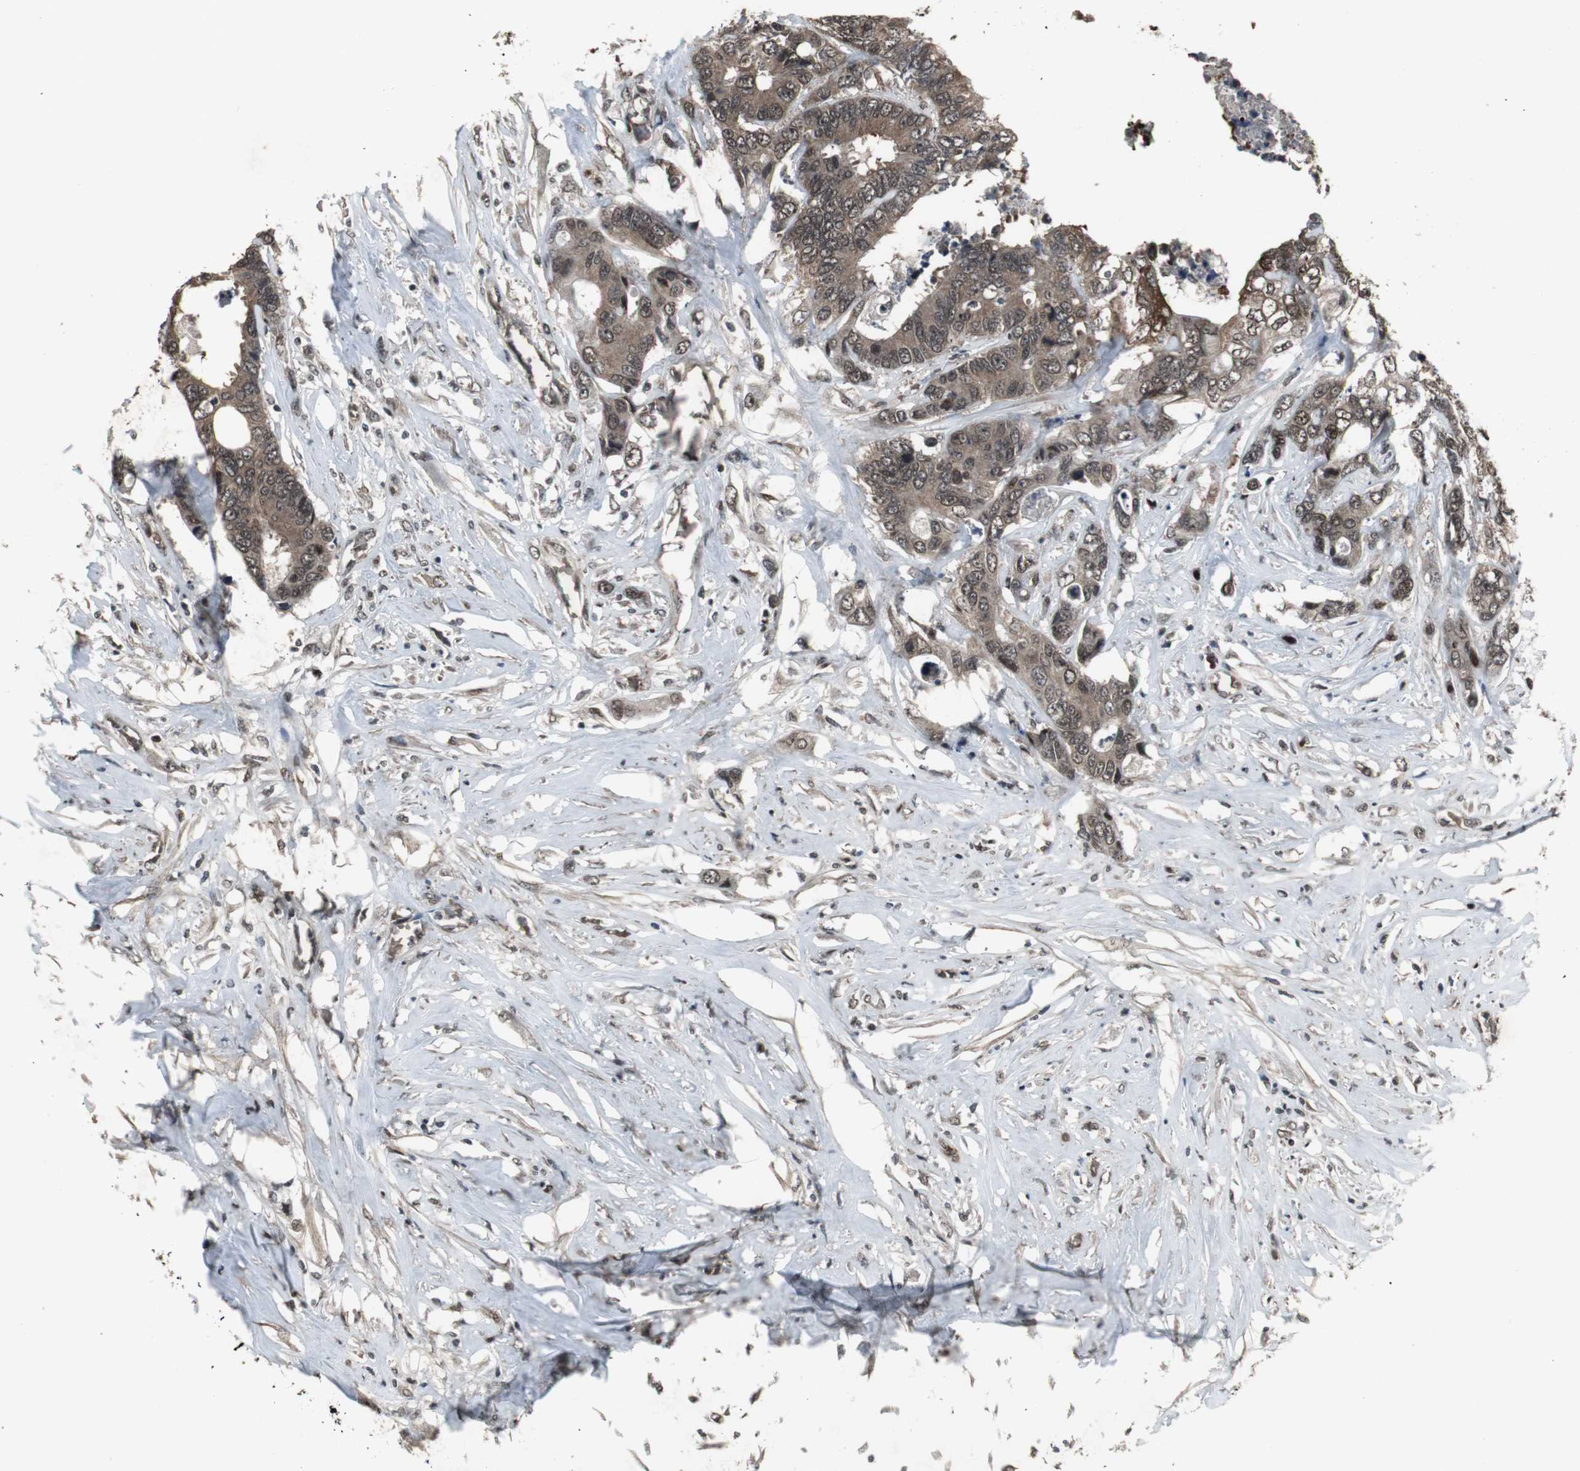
{"staining": {"intensity": "moderate", "quantity": ">75%", "location": "cytoplasmic/membranous,nuclear"}, "tissue": "colorectal cancer", "cell_type": "Tumor cells", "image_type": "cancer", "snomed": [{"axis": "morphology", "description": "Adenocarcinoma, NOS"}, {"axis": "topography", "description": "Rectum"}], "caption": "Colorectal cancer was stained to show a protein in brown. There is medium levels of moderate cytoplasmic/membranous and nuclear expression in approximately >75% of tumor cells. (DAB = brown stain, brightfield microscopy at high magnification).", "gene": "TAF5", "patient": {"sex": "male", "age": 55}}